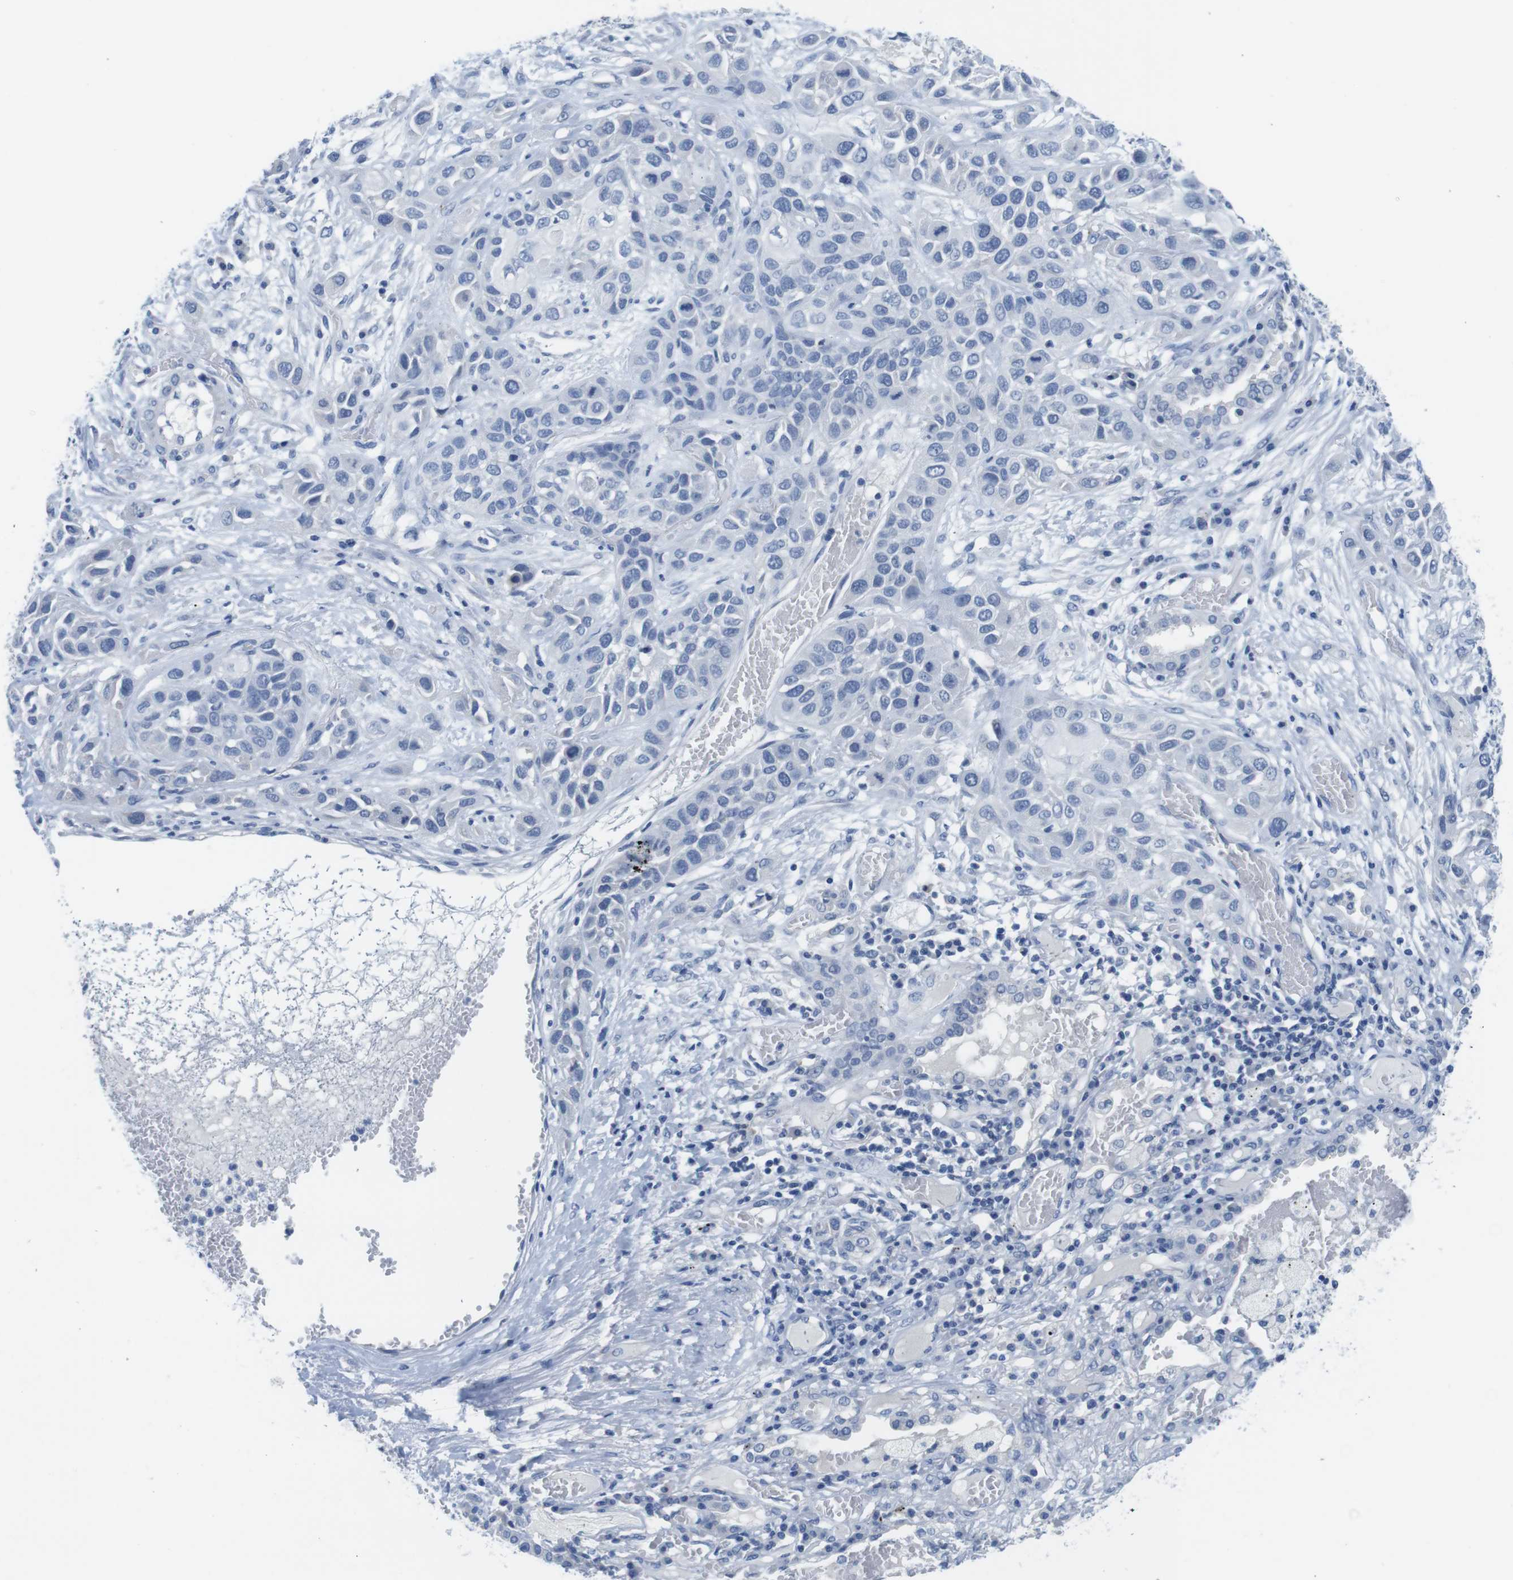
{"staining": {"intensity": "negative", "quantity": "none", "location": "none"}, "tissue": "lung cancer", "cell_type": "Tumor cells", "image_type": "cancer", "snomed": [{"axis": "morphology", "description": "Squamous cell carcinoma, NOS"}, {"axis": "topography", "description": "Lung"}], "caption": "Protein analysis of squamous cell carcinoma (lung) displays no significant expression in tumor cells. (Brightfield microscopy of DAB immunohistochemistry (IHC) at high magnification).", "gene": "MAP6", "patient": {"sex": "male", "age": 71}}